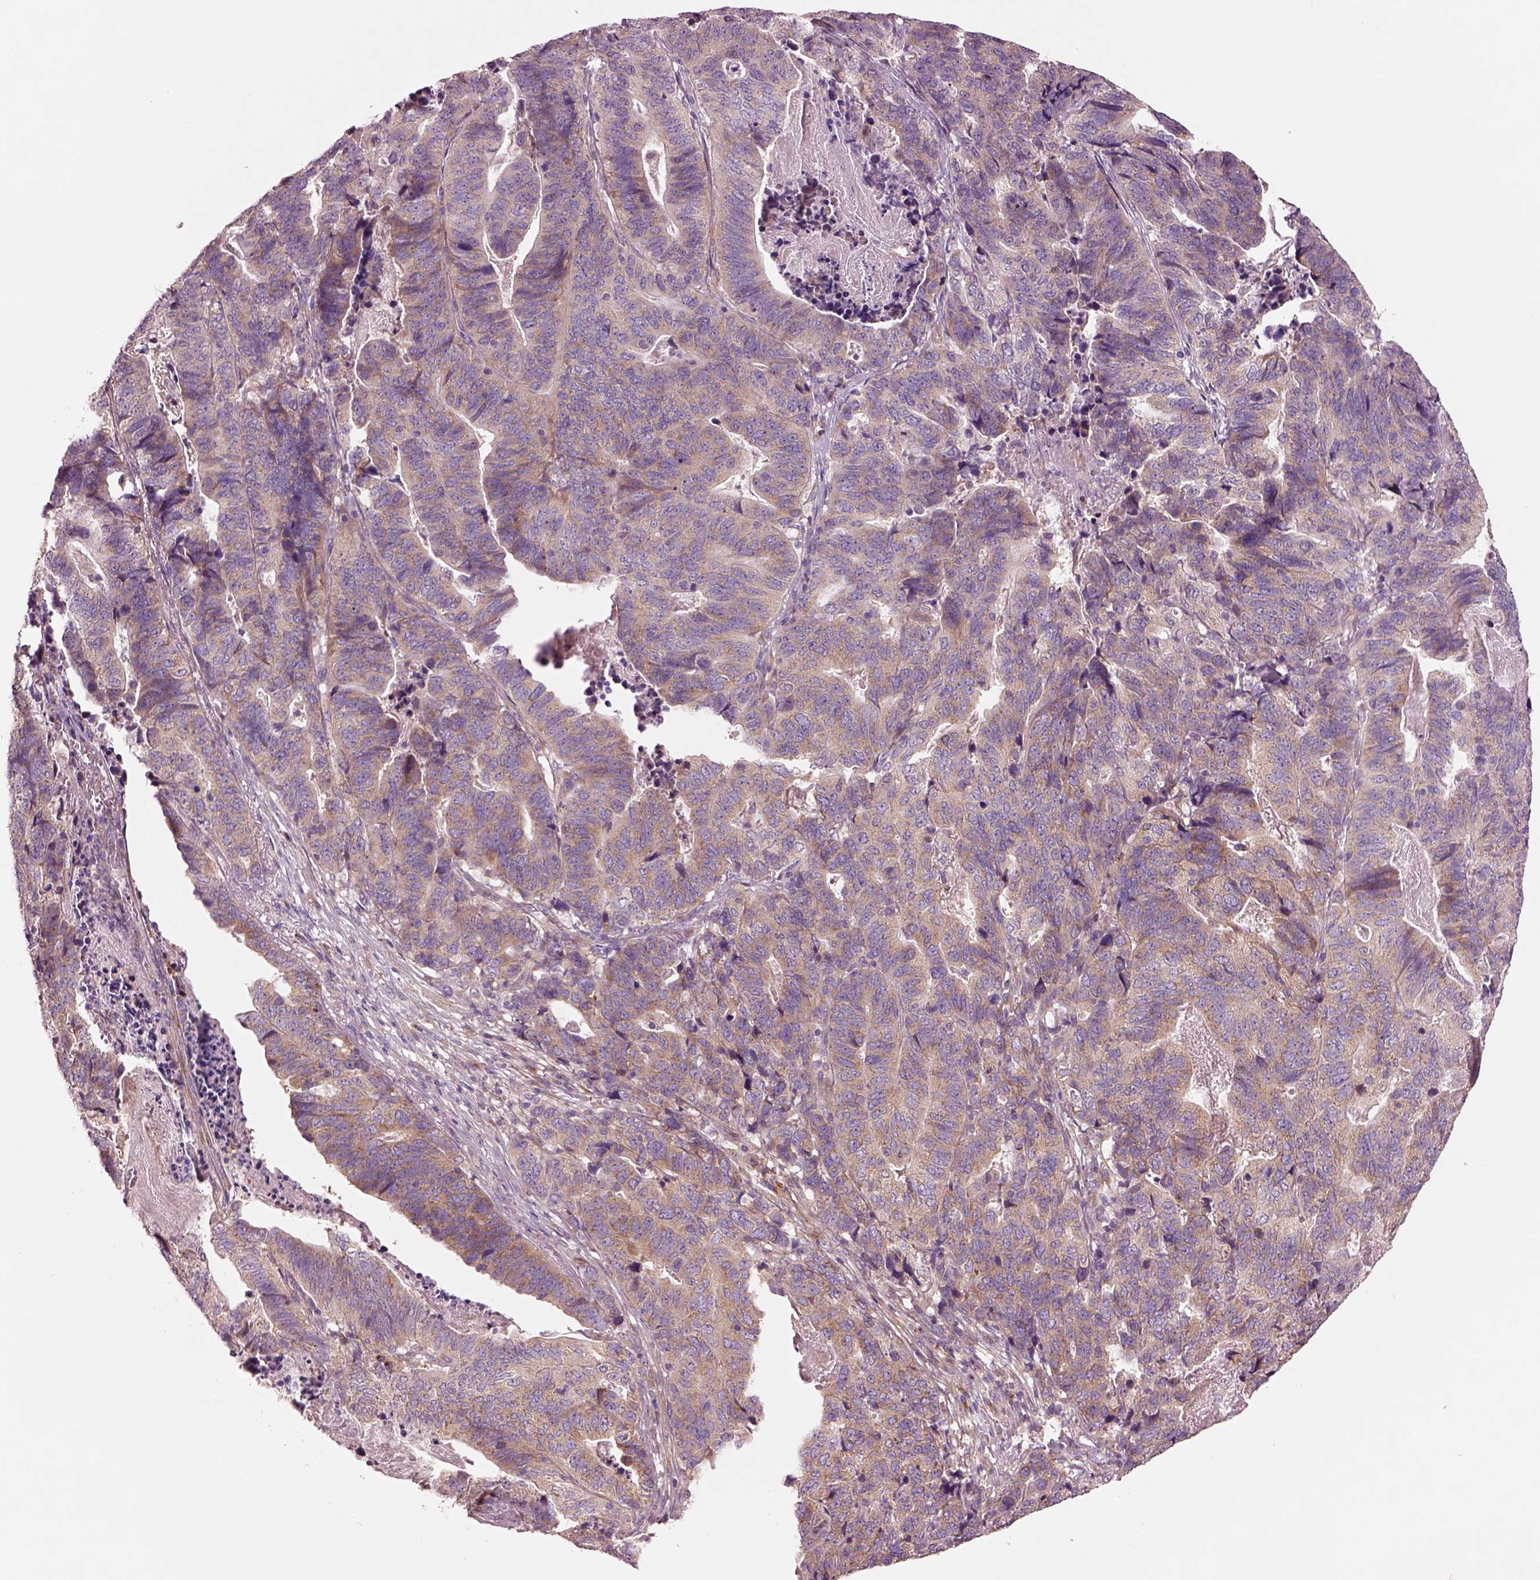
{"staining": {"intensity": "moderate", "quantity": ">75%", "location": "cytoplasmic/membranous"}, "tissue": "stomach cancer", "cell_type": "Tumor cells", "image_type": "cancer", "snomed": [{"axis": "morphology", "description": "Adenocarcinoma, NOS"}, {"axis": "topography", "description": "Stomach, upper"}], "caption": "This micrograph shows stomach adenocarcinoma stained with IHC to label a protein in brown. The cytoplasmic/membranous of tumor cells show moderate positivity for the protein. Nuclei are counter-stained blue.", "gene": "SEC23A", "patient": {"sex": "female", "age": 67}}